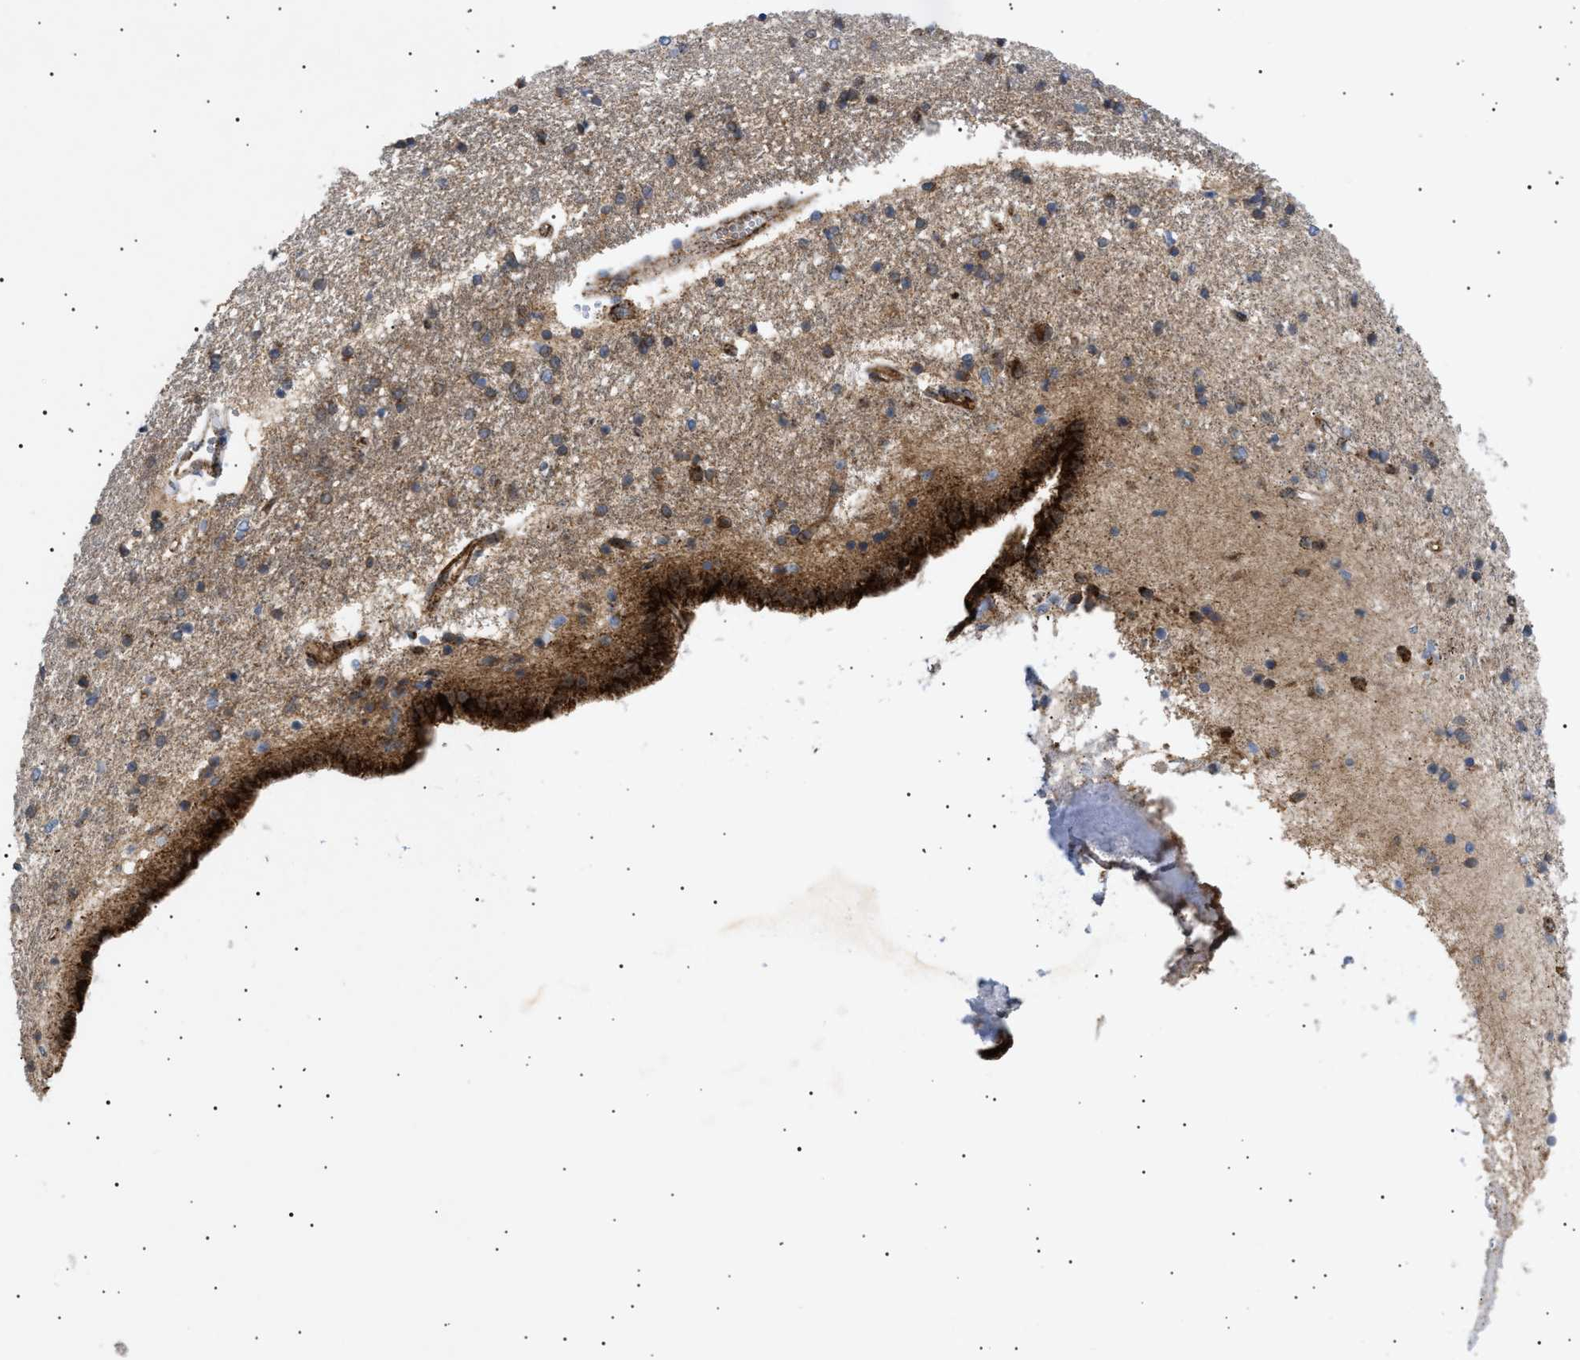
{"staining": {"intensity": "moderate", "quantity": ">75%", "location": "cytoplasmic/membranous"}, "tissue": "caudate", "cell_type": "Glial cells", "image_type": "normal", "snomed": [{"axis": "morphology", "description": "Normal tissue, NOS"}, {"axis": "topography", "description": "Lateral ventricle wall"}], "caption": "Immunohistochemistry micrograph of benign caudate: human caudate stained using IHC exhibits medium levels of moderate protein expression localized specifically in the cytoplasmic/membranous of glial cells, appearing as a cytoplasmic/membranous brown color.", "gene": "SIRT5", "patient": {"sex": "male", "age": 45}}